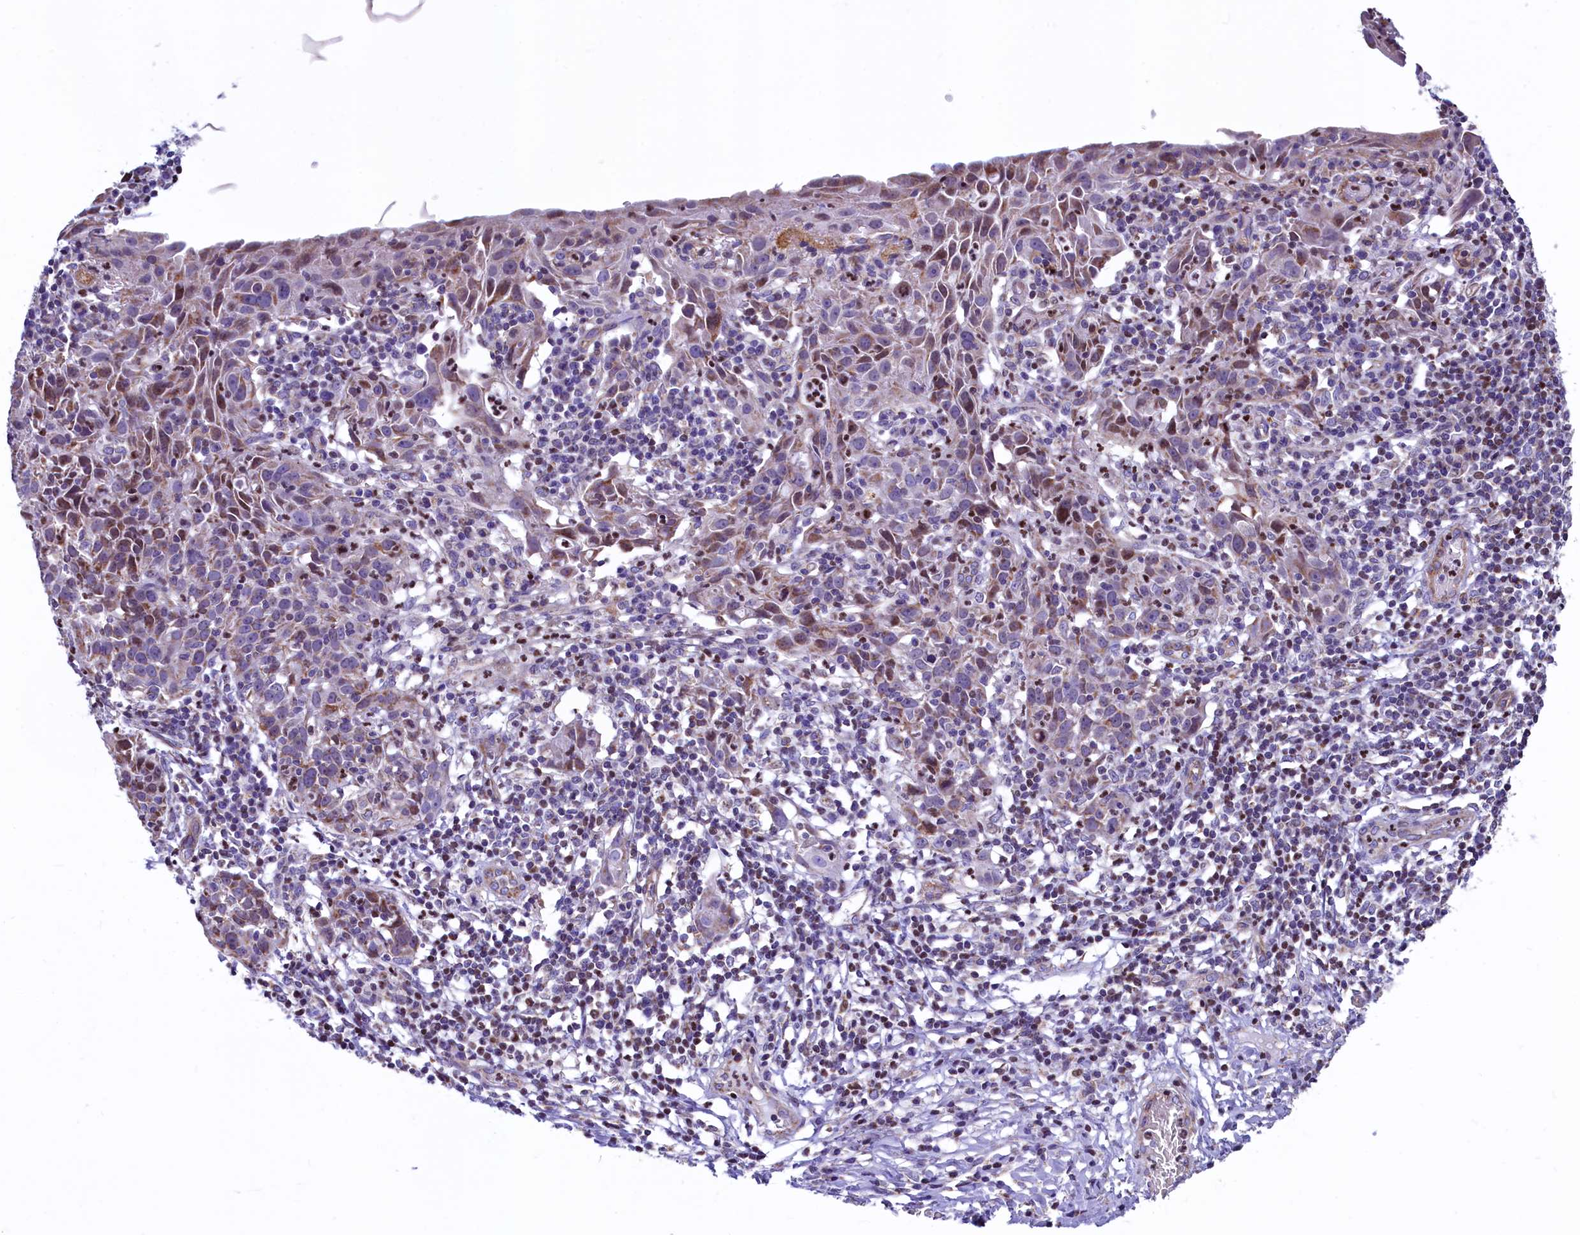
{"staining": {"intensity": "moderate", "quantity": "<25%", "location": "nuclear"}, "tissue": "cervical cancer", "cell_type": "Tumor cells", "image_type": "cancer", "snomed": [{"axis": "morphology", "description": "Squamous cell carcinoma, NOS"}, {"axis": "topography", "description": "Cervix"}], "caption": "A histopathology image of human squamous cell carcinoma (cervical) stained for a protein demonstrates moderate nuclear brown staining in tumor cells.", "gene": "VWCE", "patient": {"sex": "female", "age": 50}}